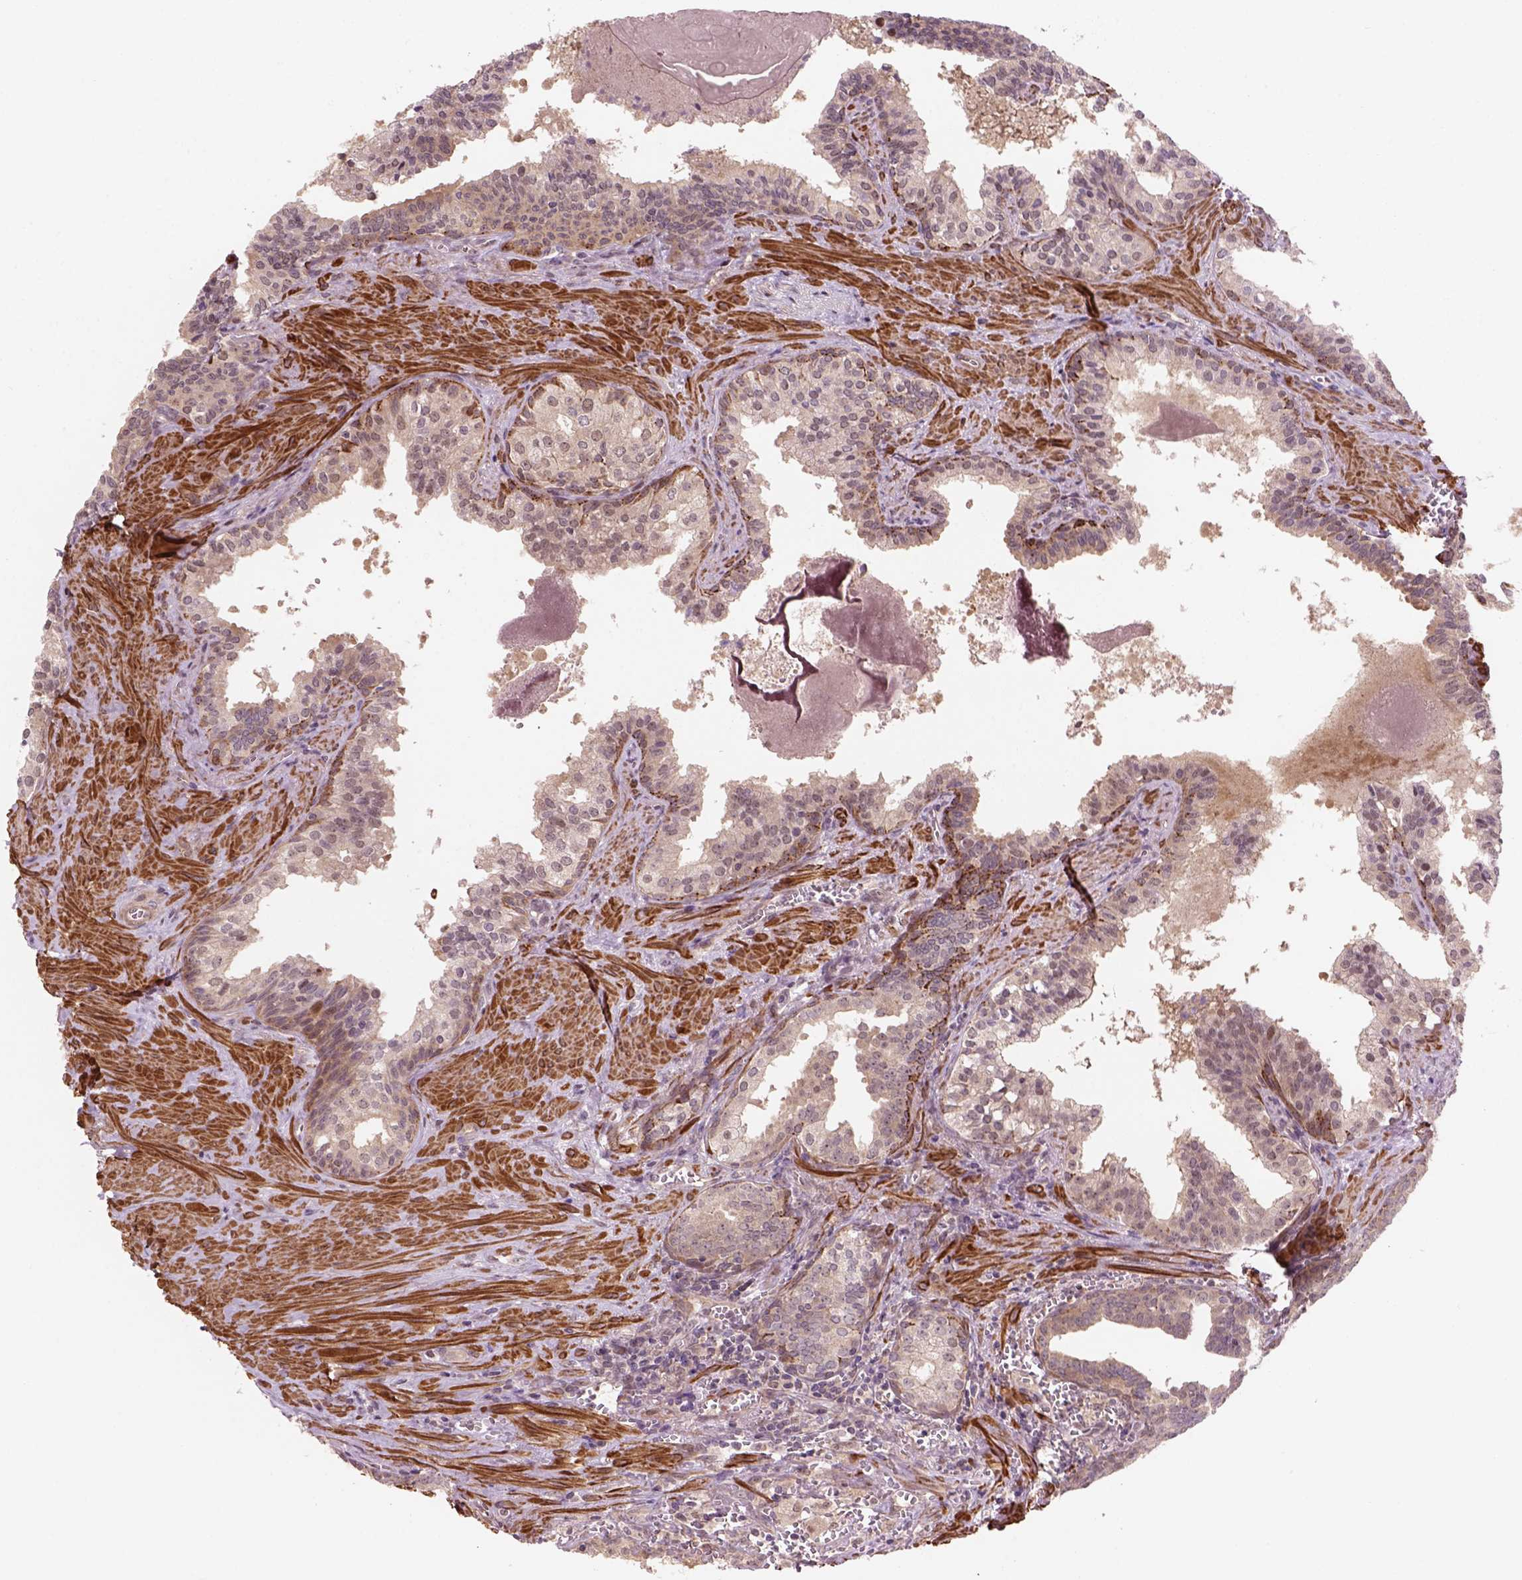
{"staining": {"intensity": "weak", "quantity": "25%-75%", "location": "cytoplasmic/membranous,nuclear"}, "tissue": "prostate cancer", "cell_type": "Tumor cells", "image_type": "cancer", "snomed": [{"axis": "morphology", "description": "Adenocarcinoma, High grade"}, {"axis": "topography", "description": "Prostate"}], "caption": "Immunohistochemical staining of prostate adenocarcinoma (high-grade) exhibits weak cytoplasmic/membranous and nuclear protein staining in approximately 25%-75% of tumor cells.", "gene": "PSMD11", "patient": {"sex": "male", "age": 68}}